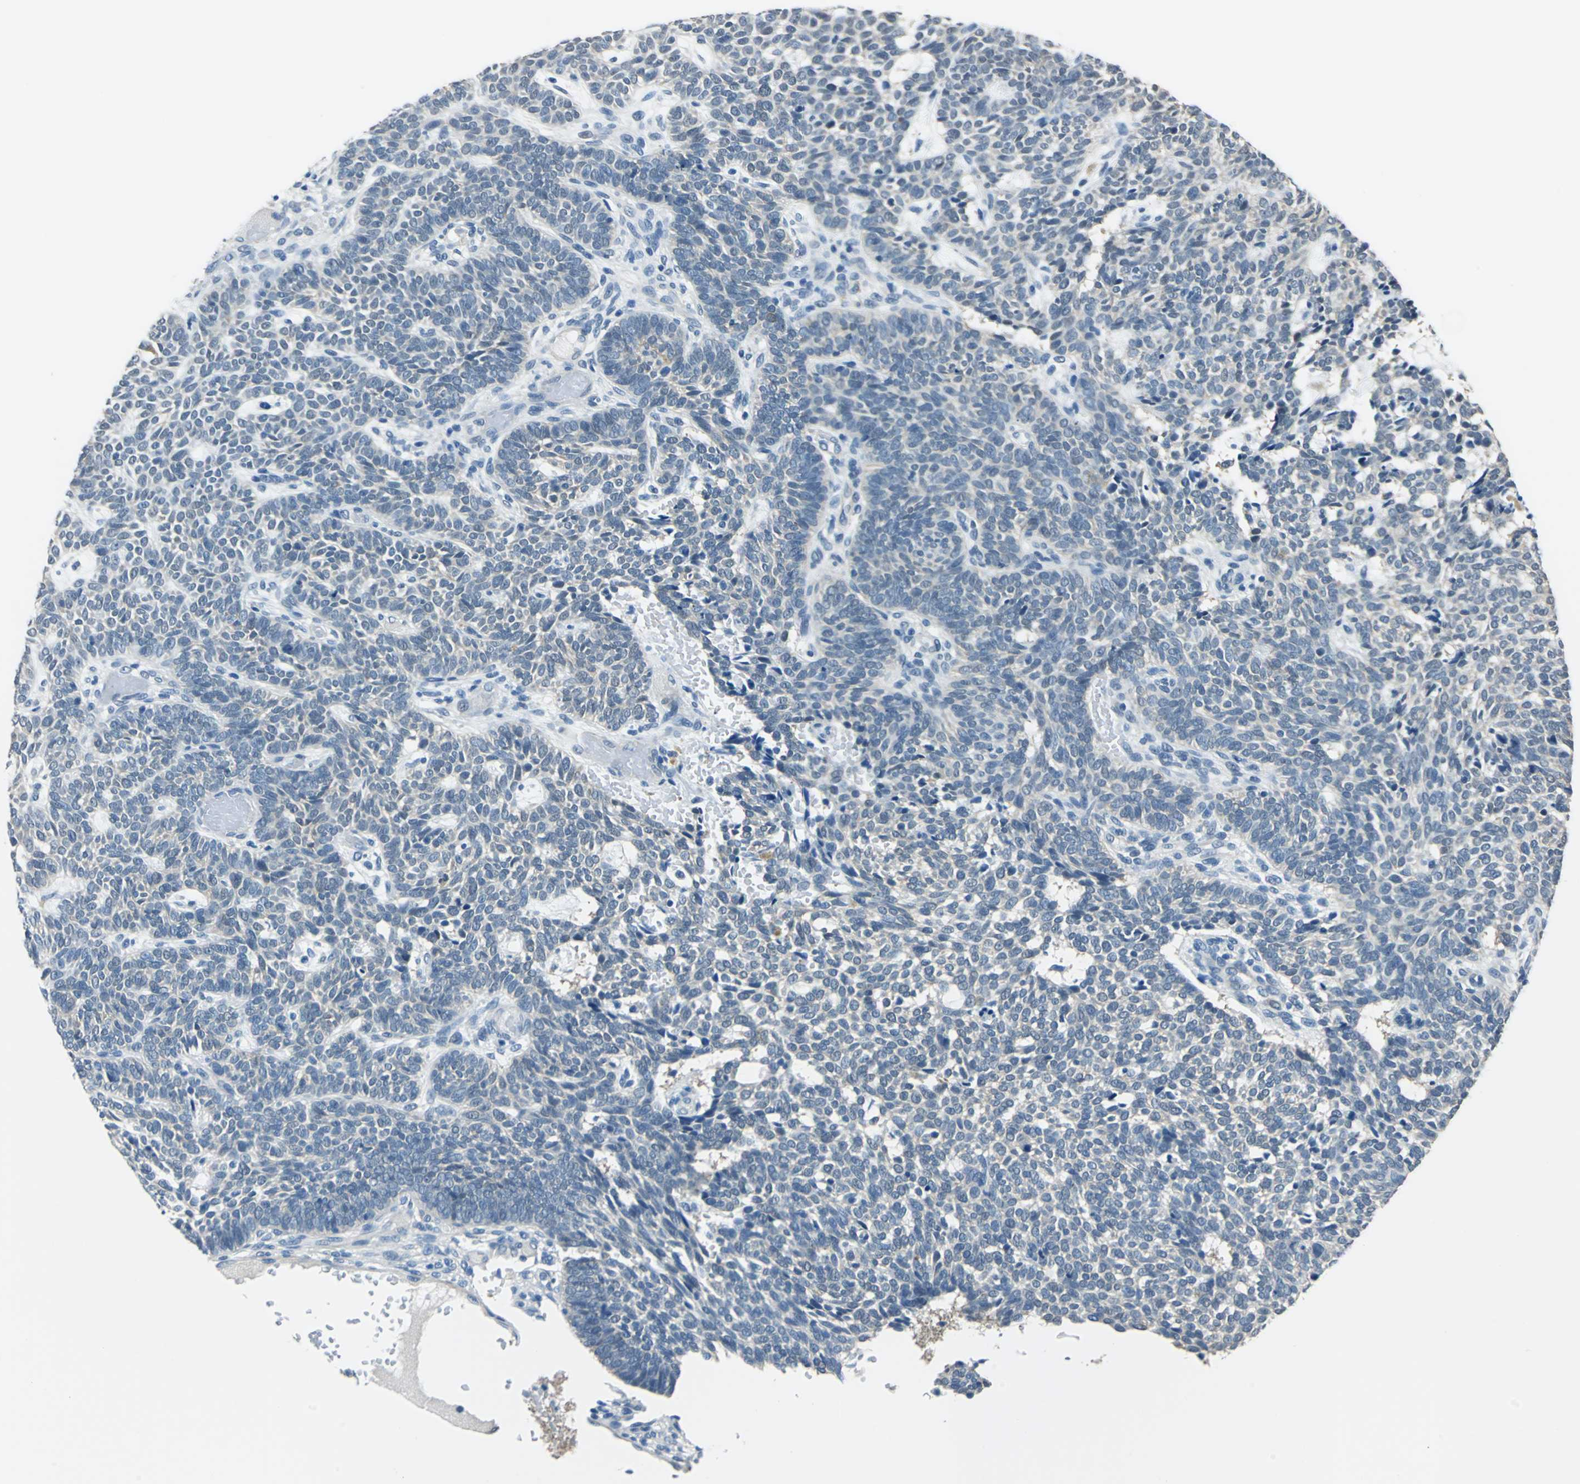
{"staining": {"intensity": "weak", "quantity": ">75%", "location": "cytoplasmic/membranous"}, "tissue": "skin cancer", "cell_type": "Tumor cells", "image_type": "cancer", "snomed": [{"axis": "morphology", "description": "Normal tissue, NOS"}, {"axis": "morphology", "description": "Basal cell carcinoma"}, {"axis": "topography", "description": "Skin"}], "caption": "An image of human basal cell carcinoma (skin) stained for a protein exhibits weak cytoplasmic/membranous brown staining in tumor cells.", "gene": "FKBP4", "patient": {"sex": "male", "age": 87}}